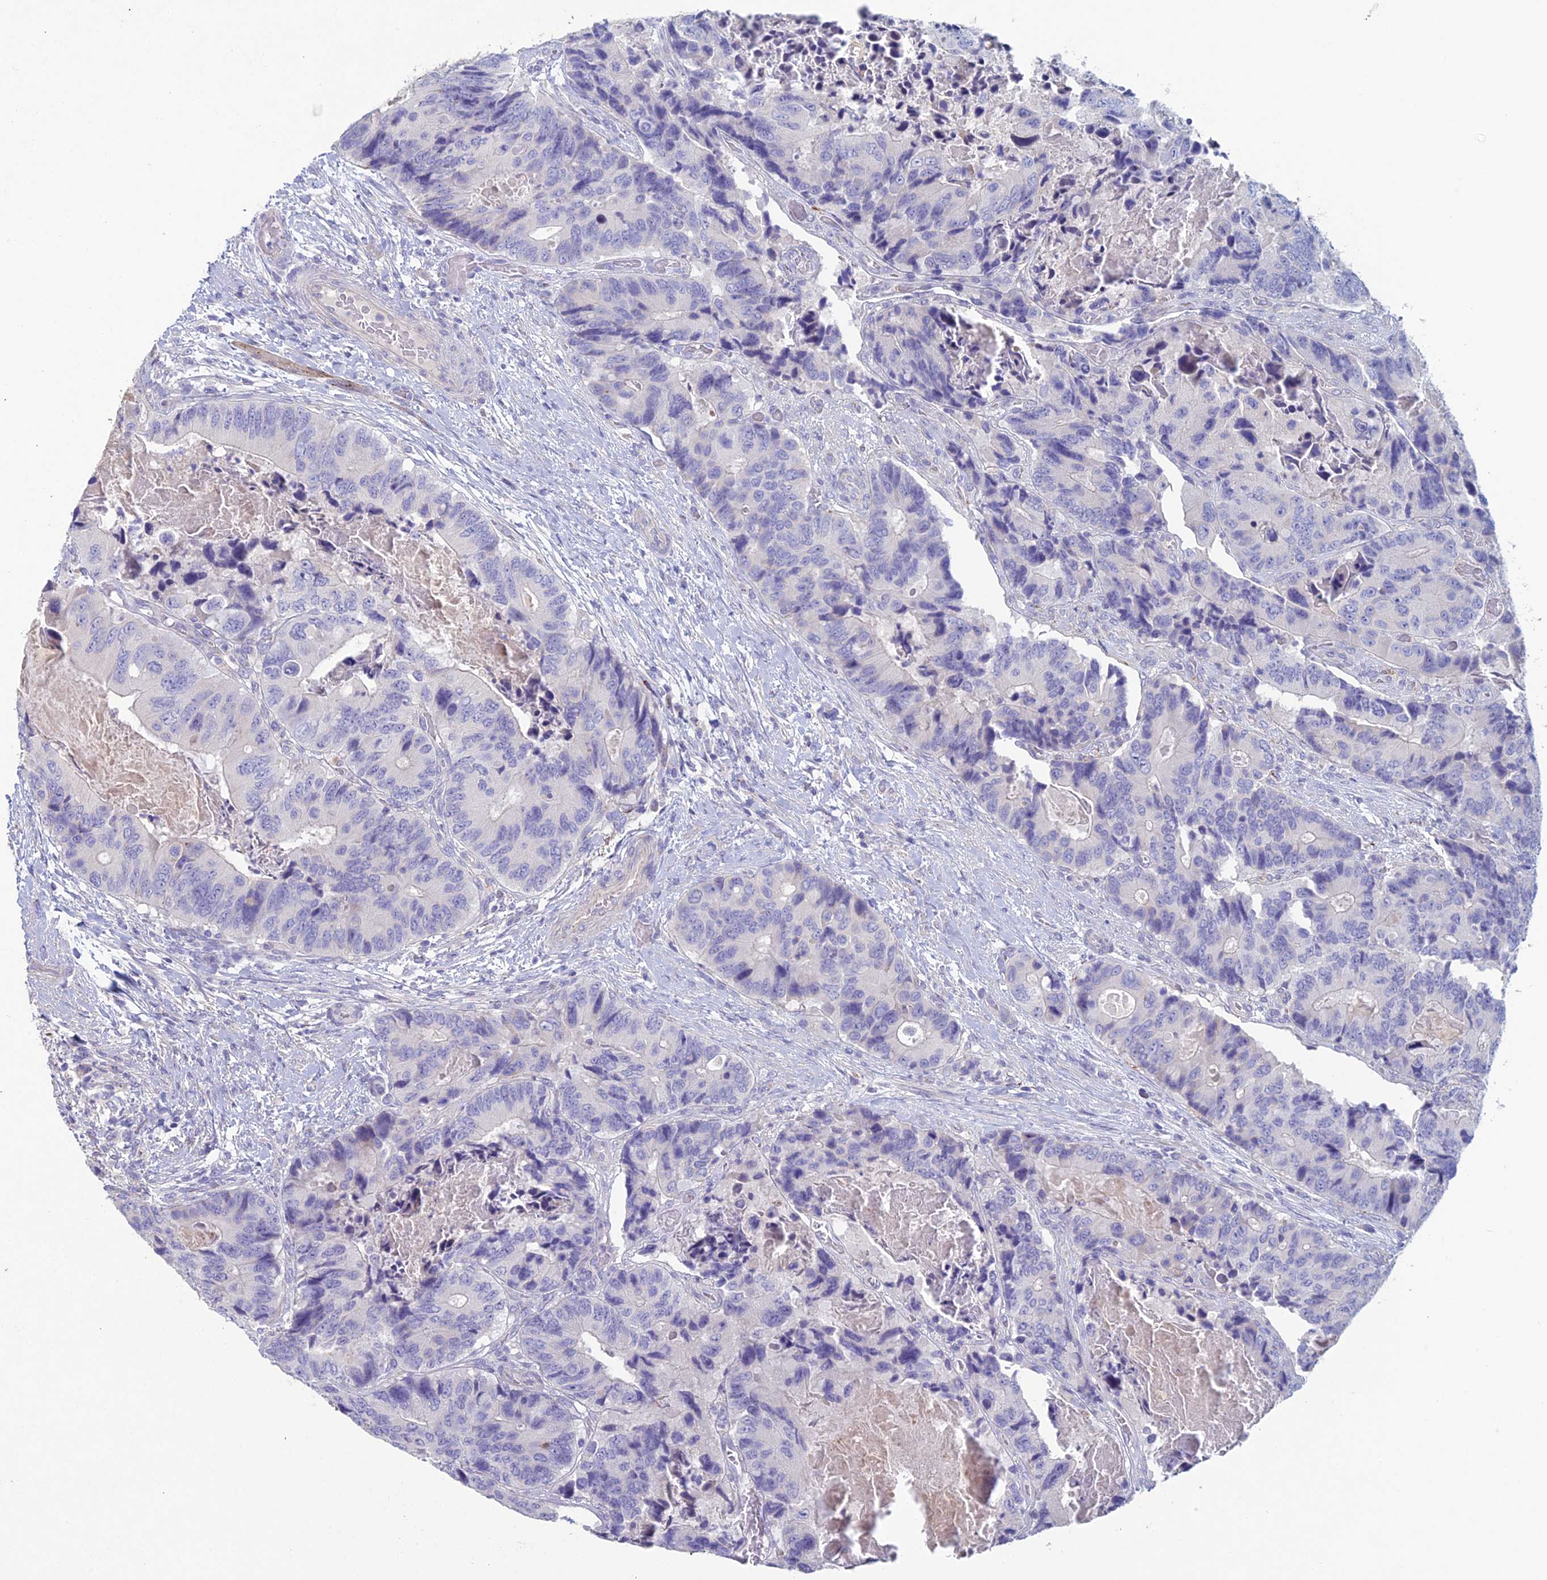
{"staining": {"intensity": "negative", "quantity": "none", "location": "none"}, "tissue": "colorectal cancer", "cell_type": "Tumor cells", "image_type": "cancer", "snomed": [{"axis": "morphology", "description": "Adenocarcinoma, NOS"}, {"axis": "topography", "description": "Colon"}], "caption": "Image shows no protein positivity in tumor cells of adenocarcinoma (colorectal) tissue.", "gene": "NCAM1", "patient": {"sex": "male", "age": 84}}